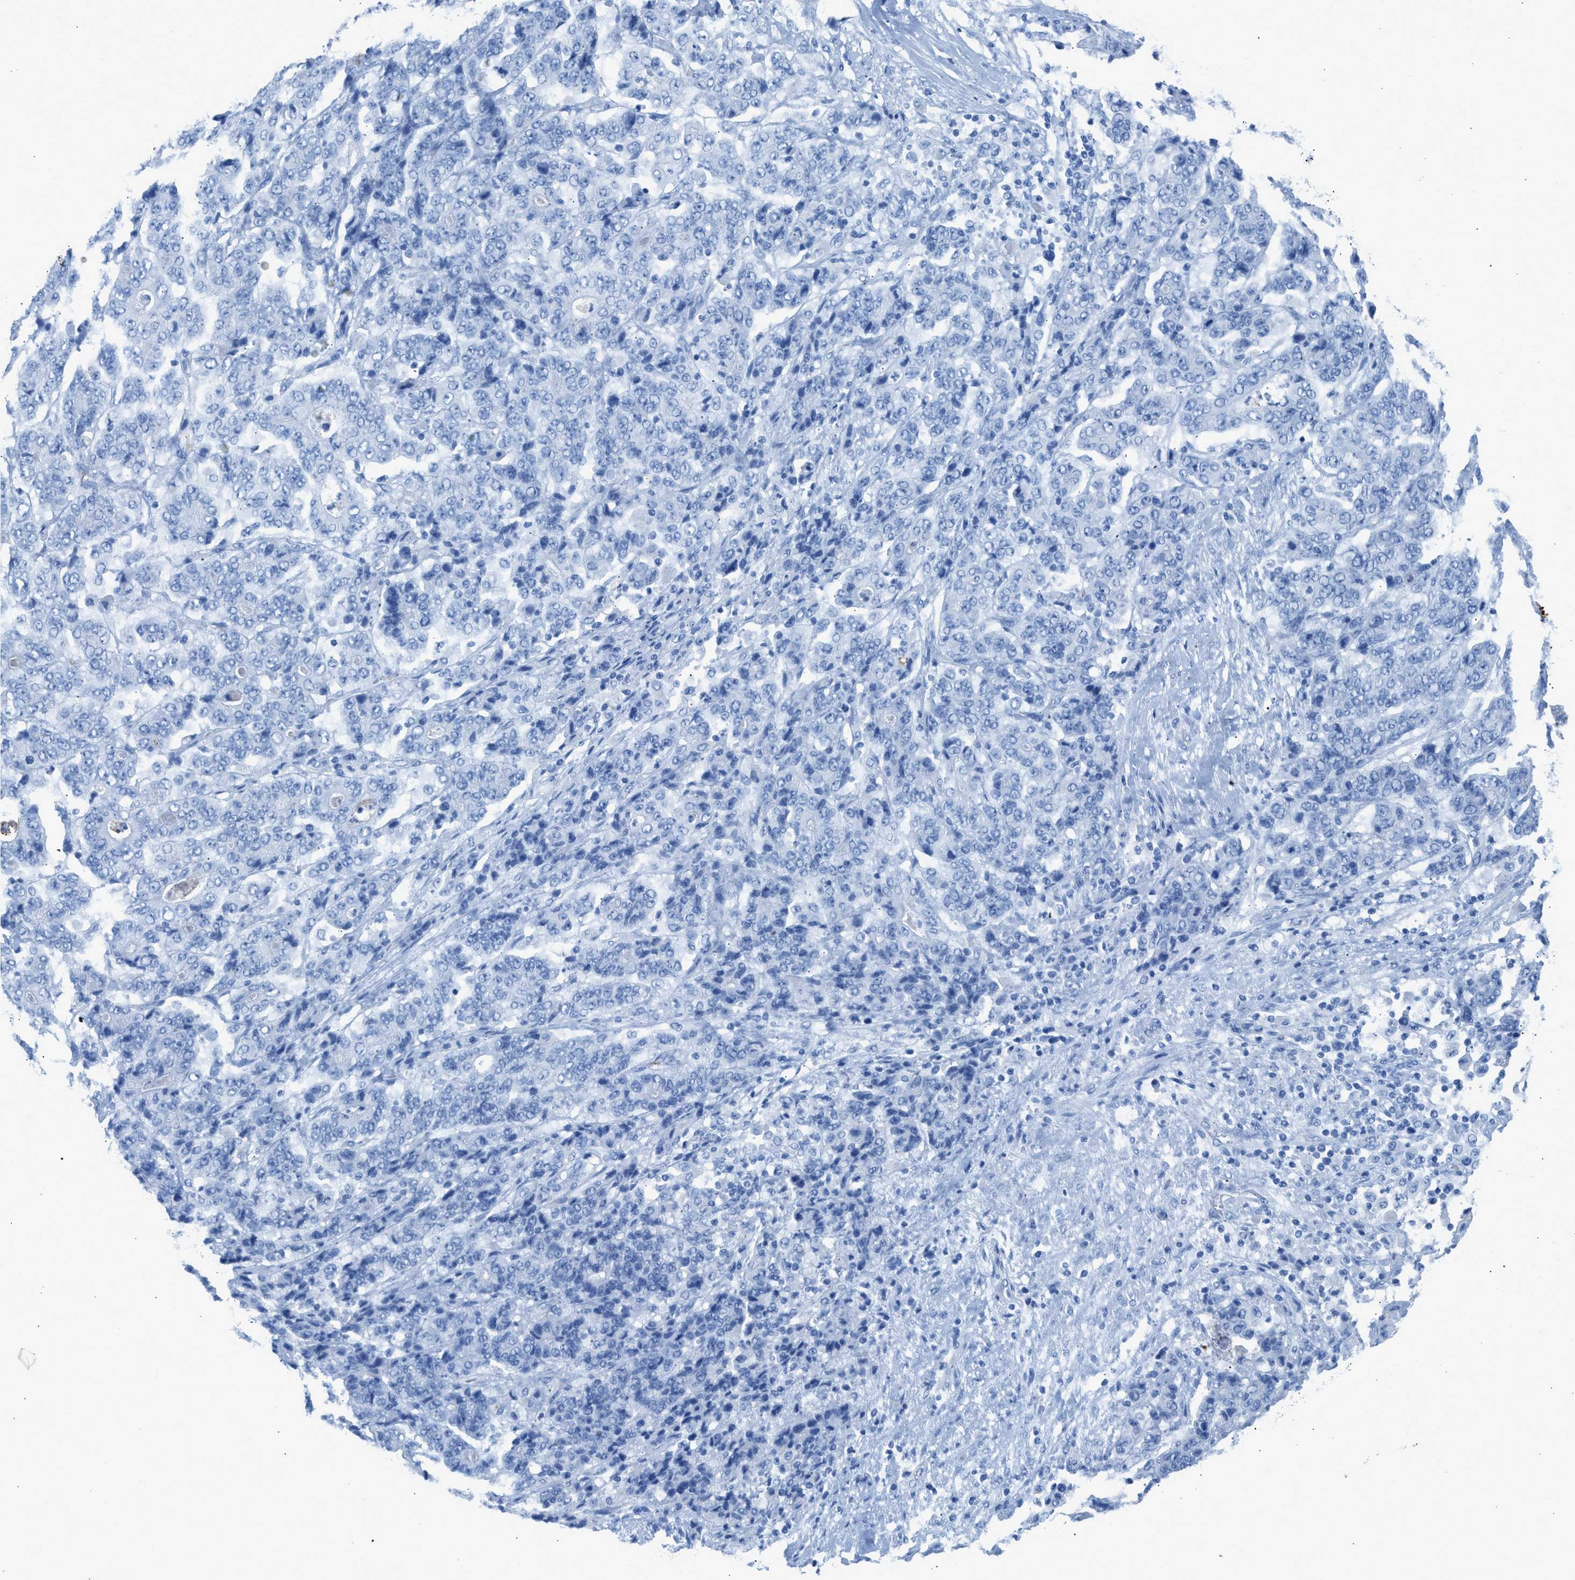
{"staining": {"intensity": "negative", "quantity": "none", "location": "none"}, "tissue": "stomach cancer", "cell_type": "Tumor cells", "image_type": "cancer", "snomed": [{"axis": "morphology", "description": "Adenocarcinoma, NOS"}, {"axis": "topography", "description": "Stomach"}], "caption": "This is an immunohistochemistry image of human stomach cancer (adenocarcinoma). There is no expression in tumor cells.", "gene": "FAIM2", "patient": {"sex": "female", "age": 73}}